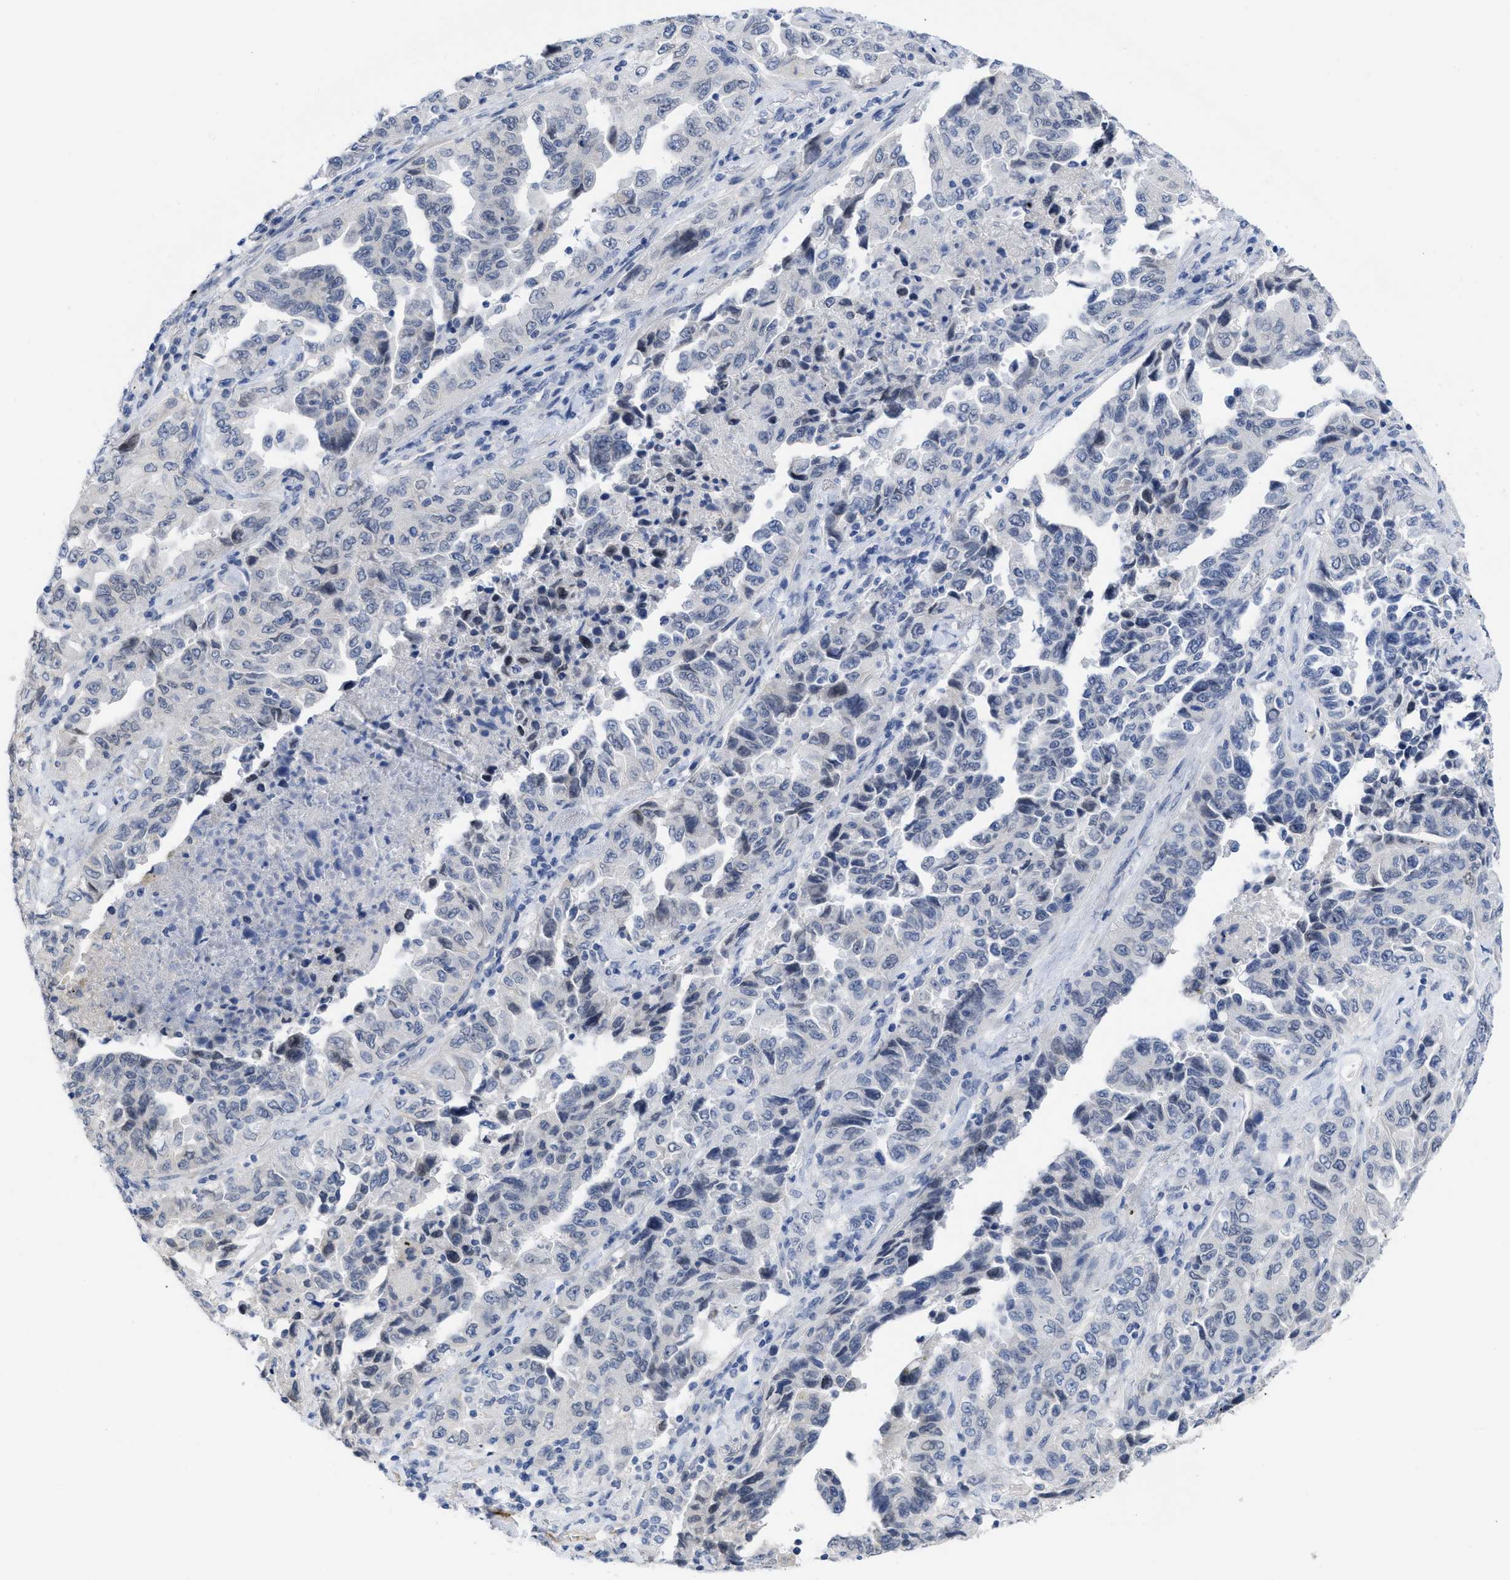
{"staining": {"intensity": "negative", "quantity": "none", "location": "none"}, "tissue": "lung cancer", "cell_type": "Tumor cells", "image_type": "cancer", "snomed": [{"axis": "morphology", "description": "Adenocarcinoma, NOS"}, {"axis": "topography", "description": "Lung"}], "caption": "IHC histopathology image of lung cancer (adenocarcinoma) stained for a protein (brown), which reveals no expression in tumor cells.", "gene": "ACKR1", "patient": {"sex": "female", "age": 51}}